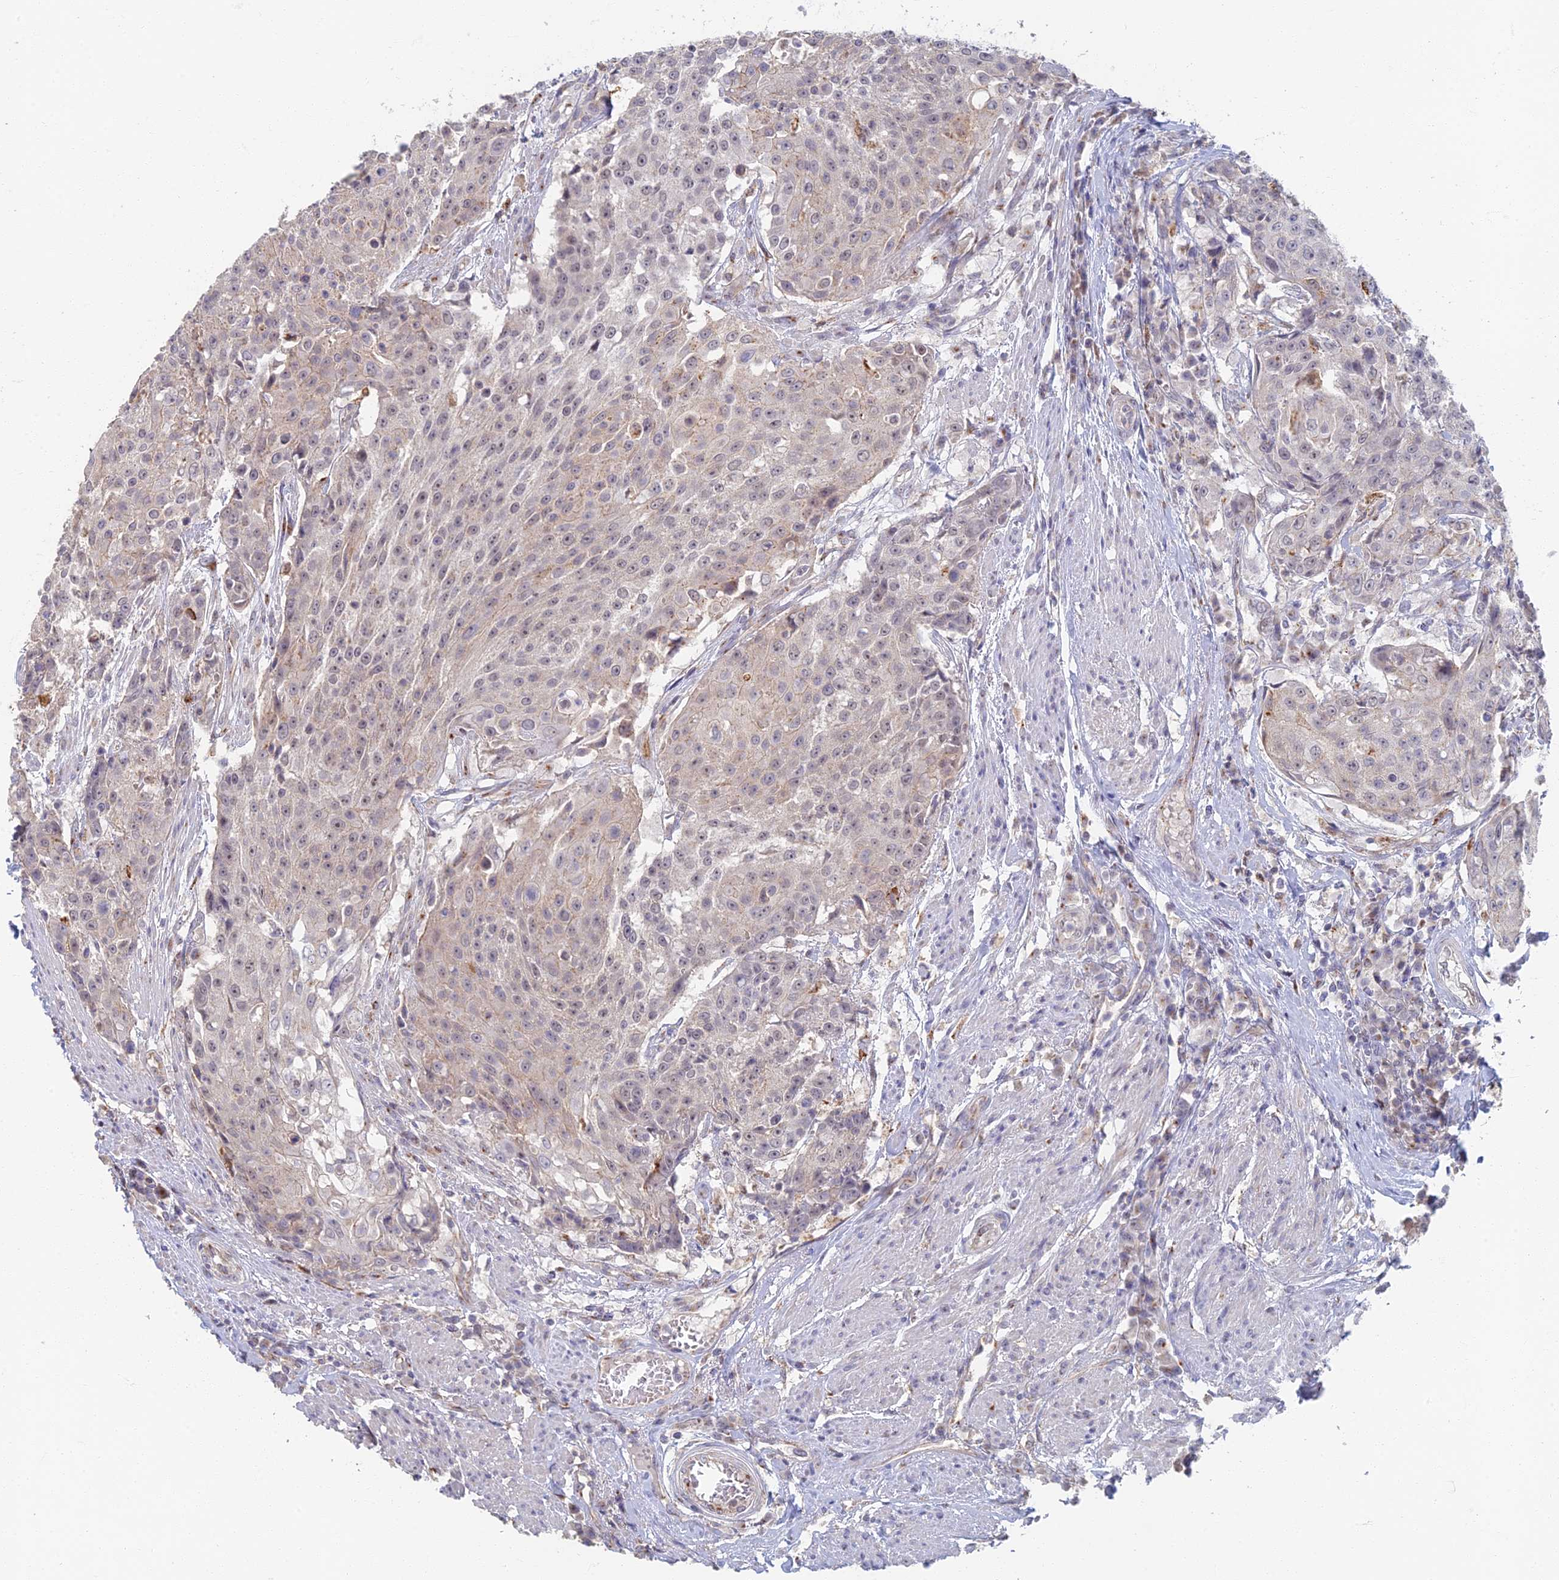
{"staining": {"intensity": "negative", "quantity": "none", "location": "none"}, "tissue": "urothelial cancer", "cell_type": "Tumor cells", "image_type": "cancer", "snomed": [{"axis": "morphology", "description": "Urothelial carcinoma, High grade"}, {"axis": "topography", "description": "Urinary bladder"}], "caption": "This is a micrograph of IHC staining of urothelial cancer, which shows no positivity in tumor cells.", "gene": "GPATCH1", "patient": {"sex": "female", "age": 63}}